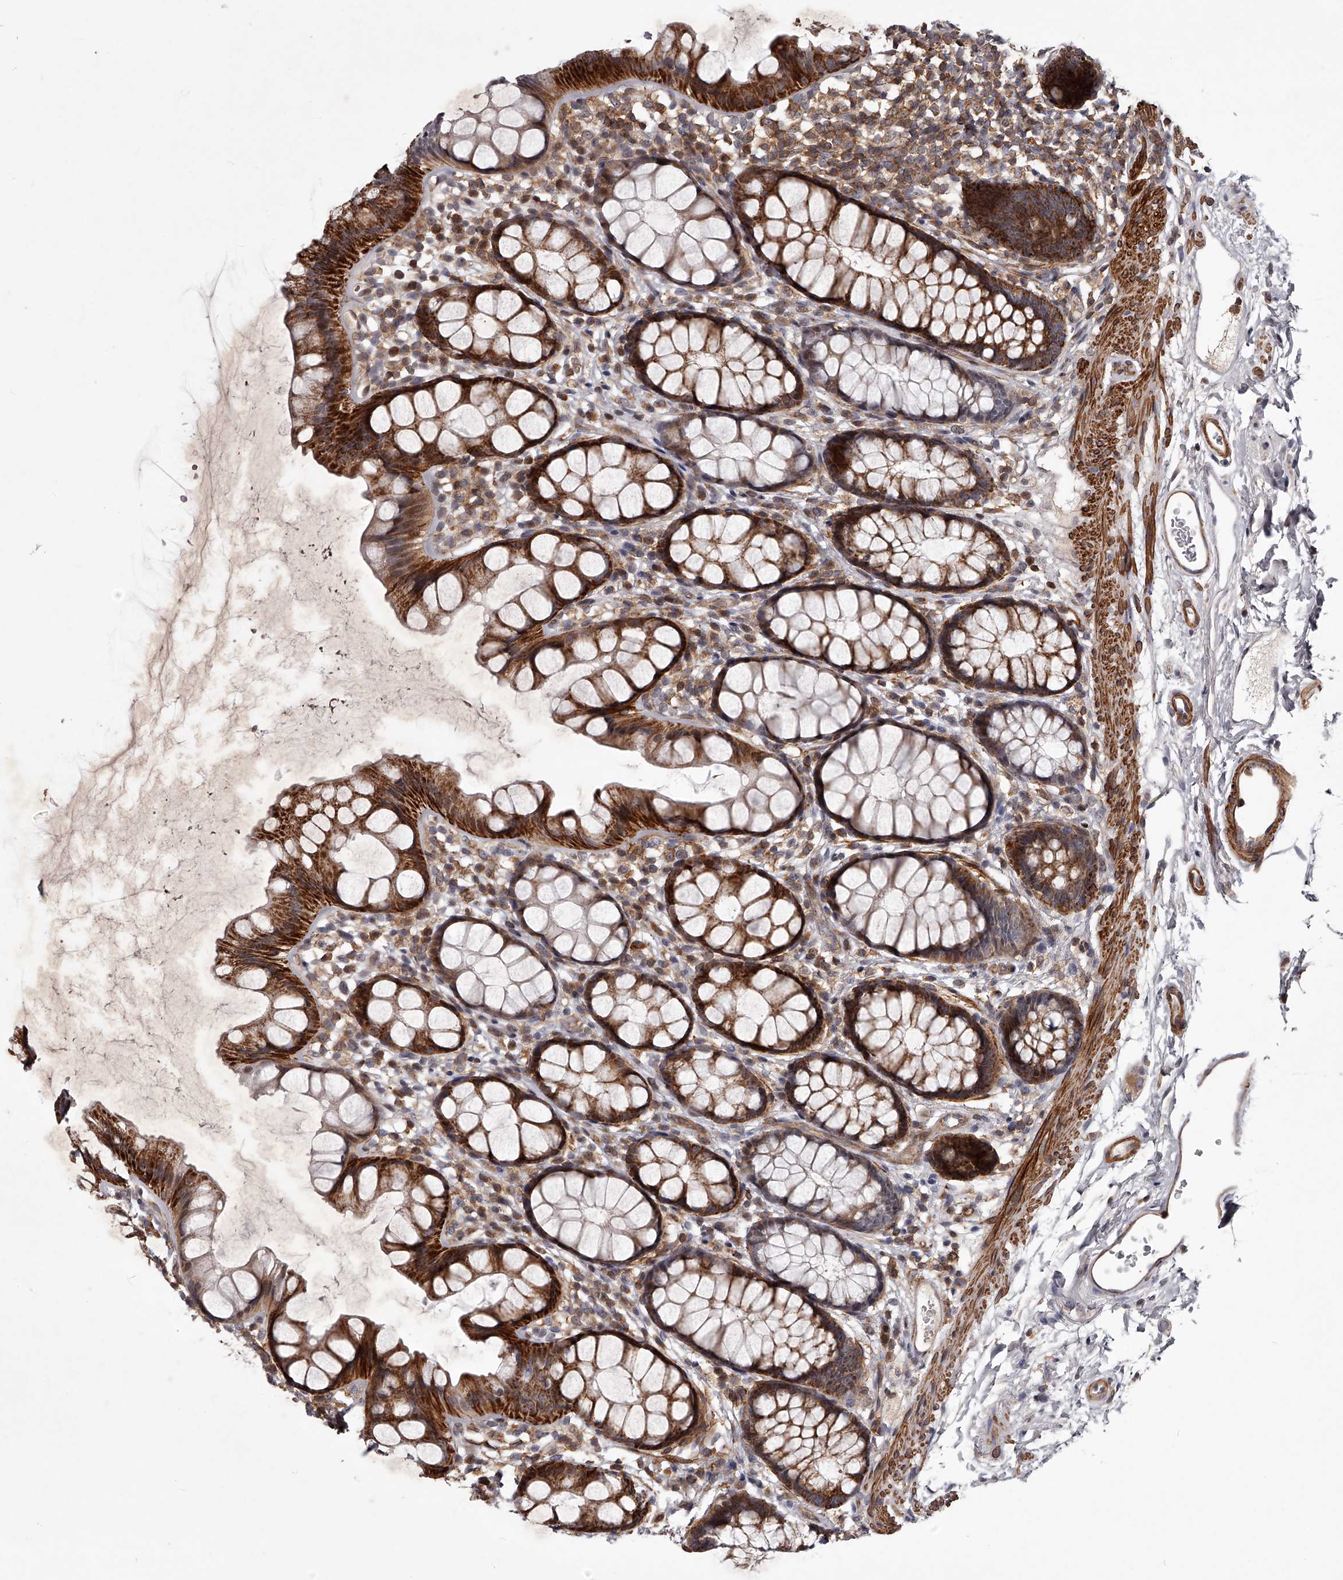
{"staining": {"intensity": "strong", "quantity": ">75%", "location": "cytoplasmic/membranous"}, "tissue": "rectum", "cell_type": "Glandular cells", "image_type": "normal", "snomed": [{"axis": "morphology", "description": "Normal tissue, NOS"}, {"axis": "topography", "description": "Rectum"}], "caption": "This is a photomicrograph of IHC staining of unremarkable rectum, which shows strong expression in the cytoplasmic/membranous of glandular cells.", "gene": "RRP36", "patient": {"sex": "female", "age": 65}}